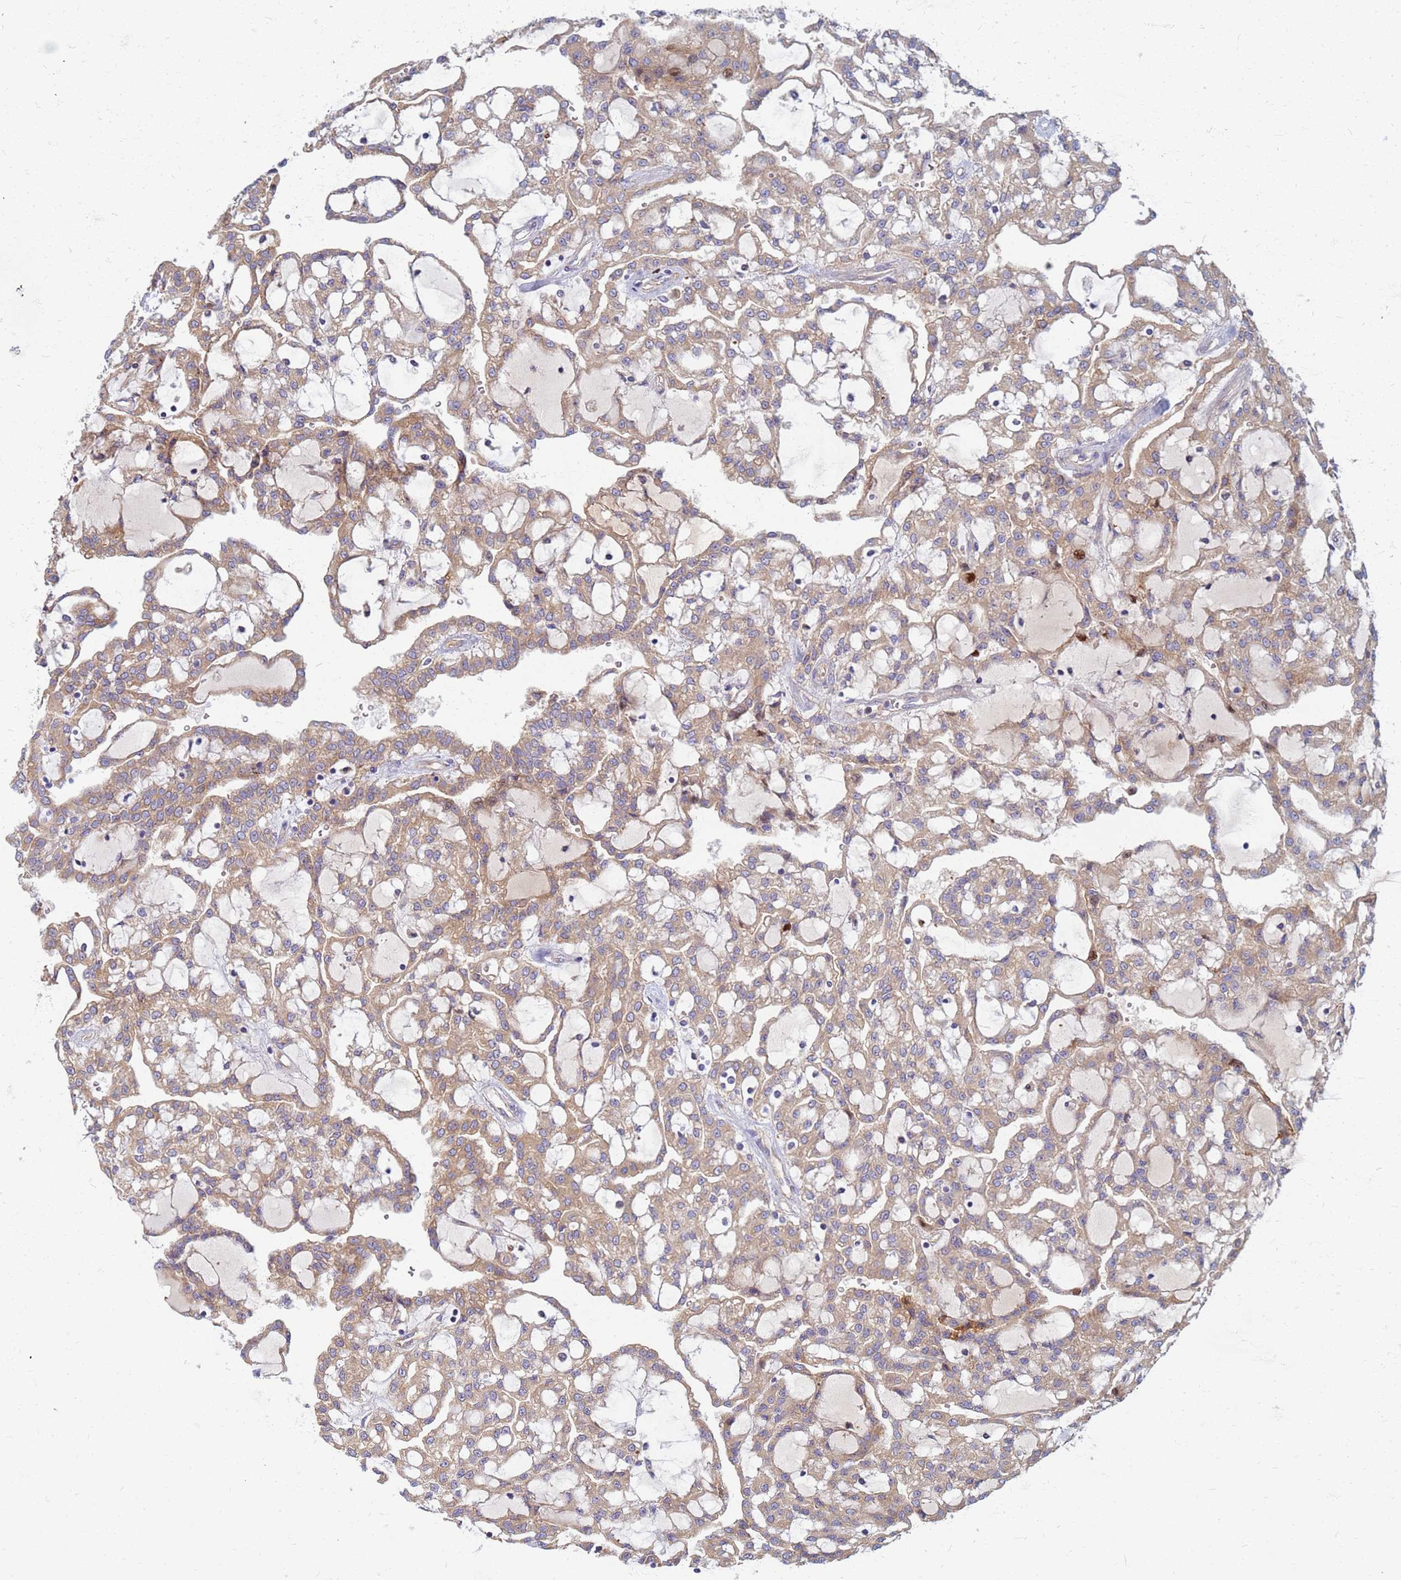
{"staining": {"intensity": "moderate", "quantity": ">75%", "location": "cytoplasmic/membranous"}, "tissue": "renal cancer", "cell_type": "Tumor cells", "image_type": "cancer", "snomed": [{"axis": "morphology", "description": "Adenocarcinoma, NOS"}, {"axis": "topography", "description": "Kidney"}], "caption": "Brown immunohistochemical staining in human renal adenocarcinoma exhibits moderate cytoplasmic/membranous staining in about >75% of tumor cells.", "gene": "EEA1", "patient": {"sex": "male", "age": 63}}